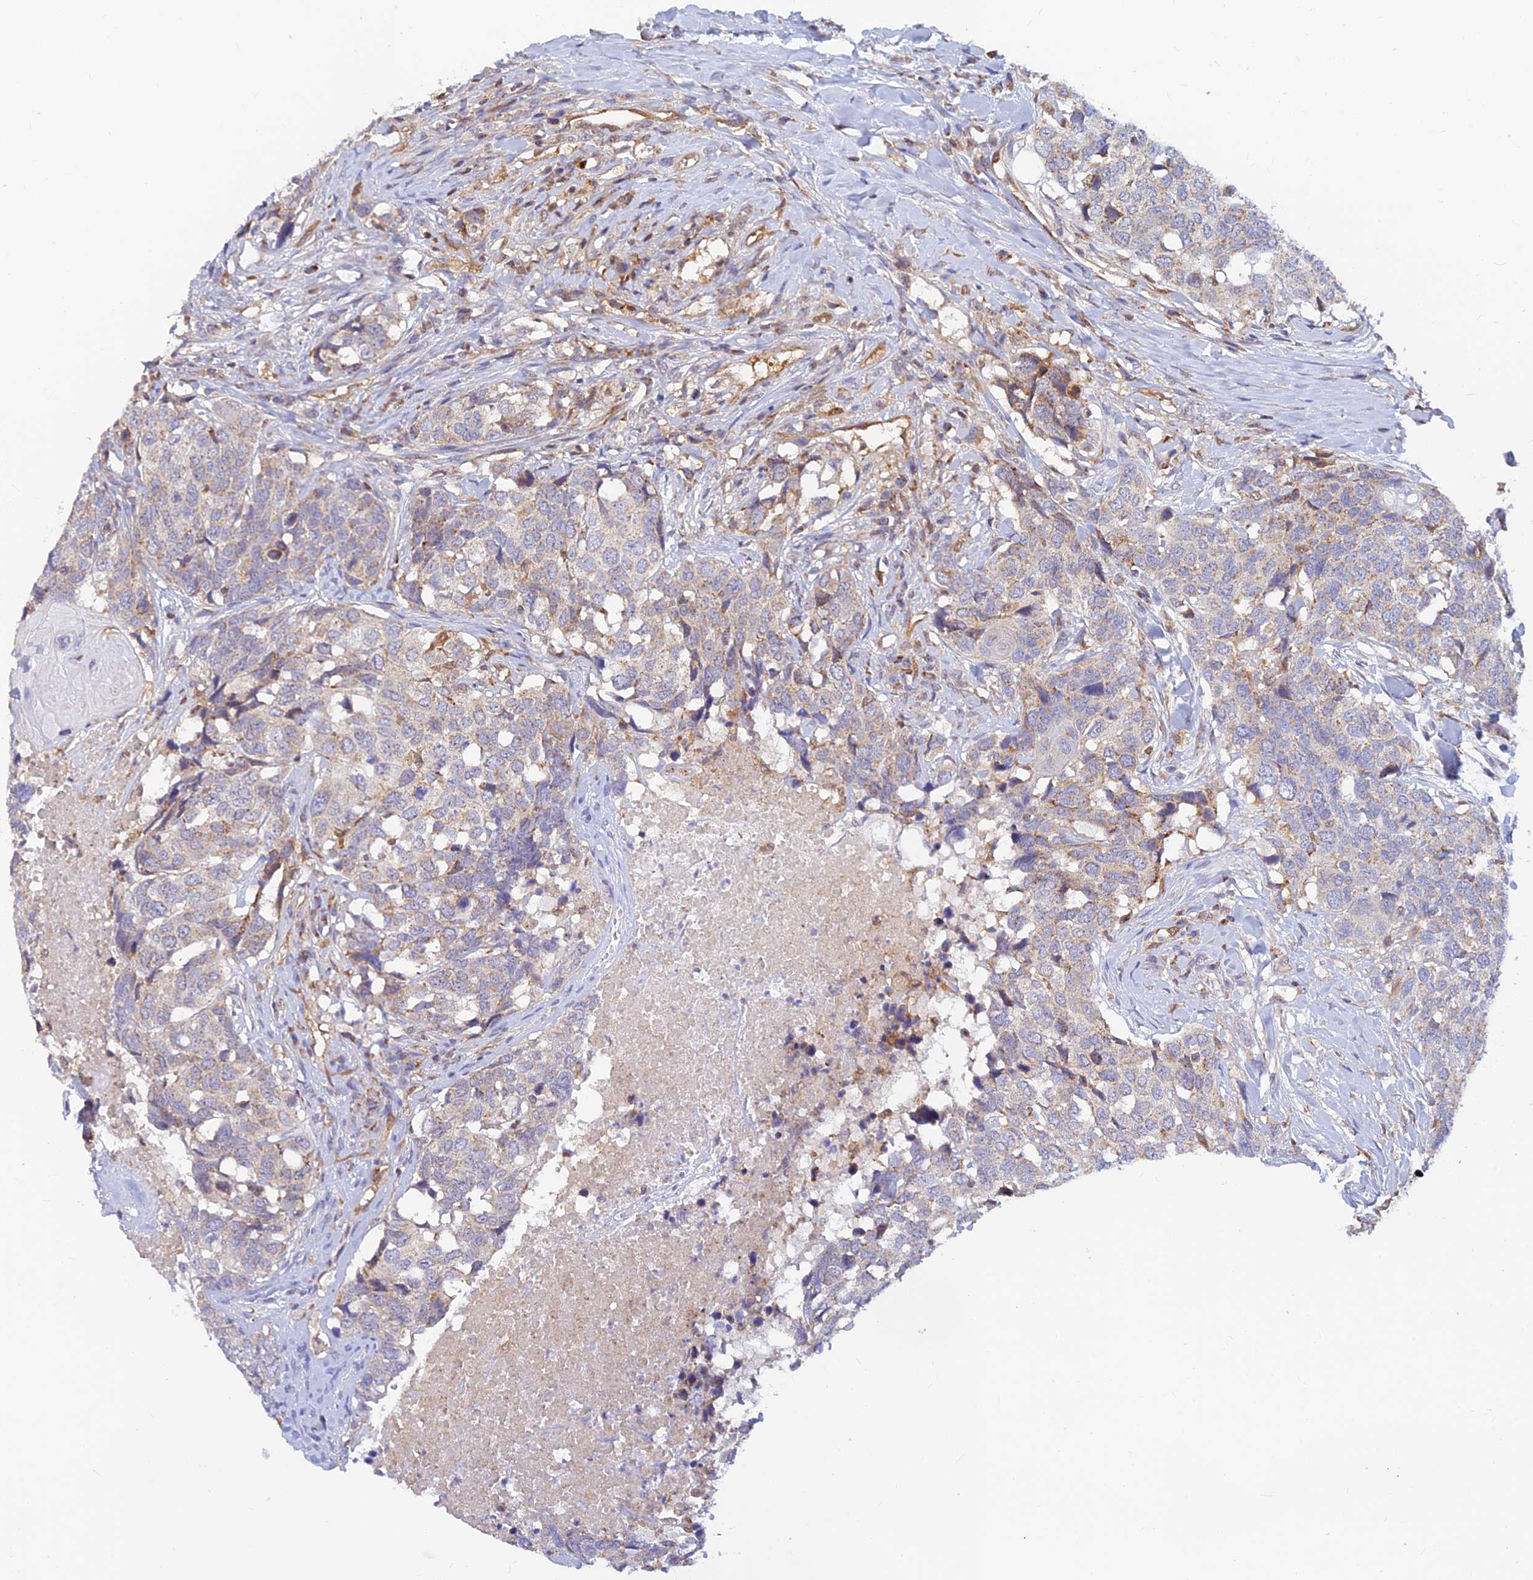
{"staining": {"intensity": "negative", "quantity": "none", "location": "none"}, "tissue": "head and neck cancer", "cell_type": "Tumor cells", "image_type": "cancer", "snomed": [{"axis": "morphology", "description": "Squamous cell carcinoma, NOS"}, {"axis": "topography", "description": "Head-Neck"}], "caption": "There is no significant positivity in tumor cells of head and neck squamous cell carcinoma.", "gene": "LYSMD2", "patient": {"sex": "male", "age": 66}}